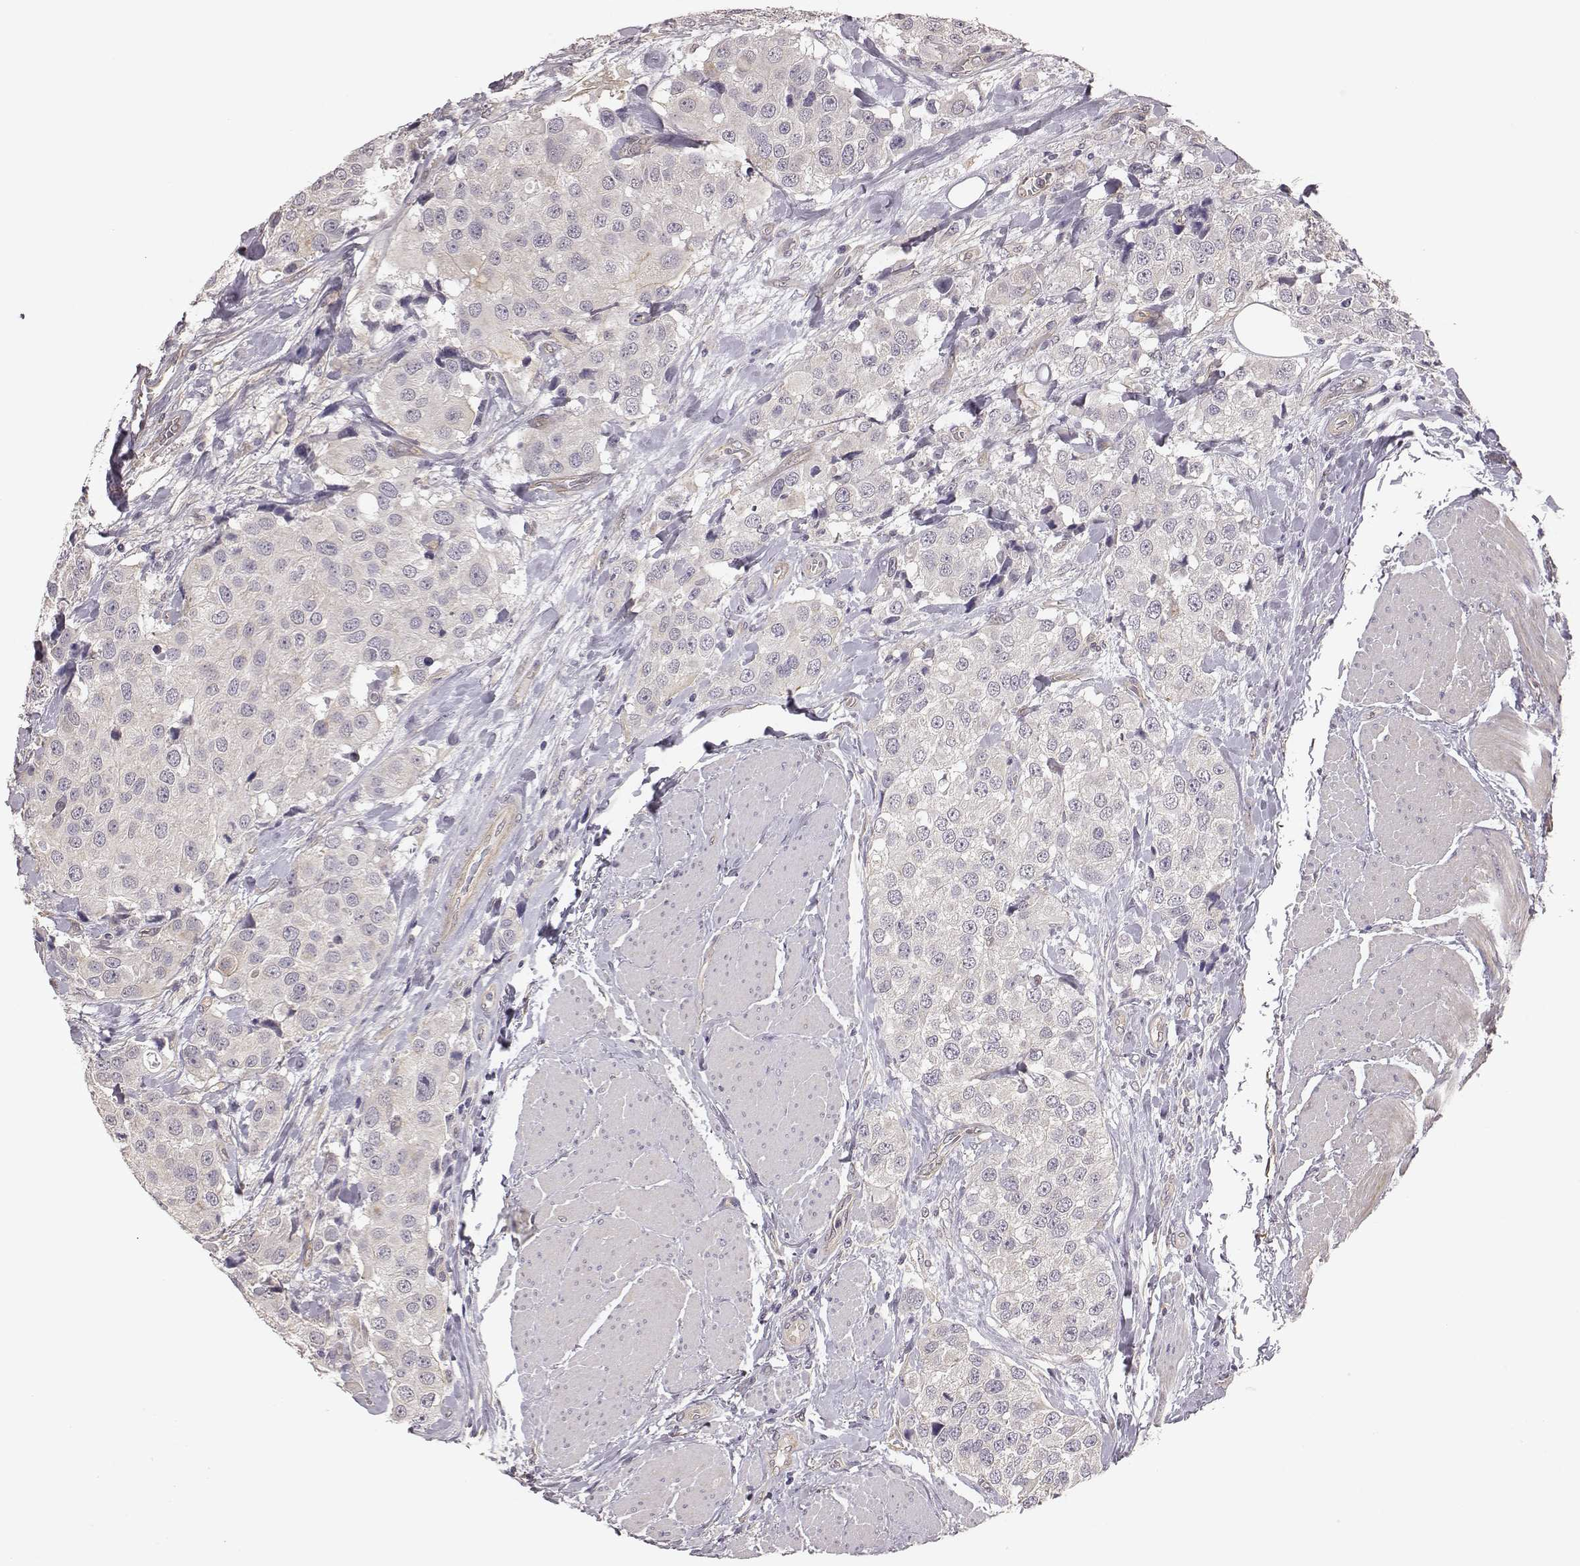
{"staining": {"intensity": "negative", "quantity": "none", "location": "none"}, "tissue": "urothelial cancer", "cell_type": "Tumor cells", "image_type": "cancer", "snomed": [{"axis": "morphology", "description": "Urothelial carcinoma, High grade"}, {"axis": "topography", "description": "Urinary bladder"}], "caption": "The image displays no staining of tumor cells in urothelial carcinoma (high-grade).", "gene": "SCARF1", "patient": {"sex": "female", "age": 64}}